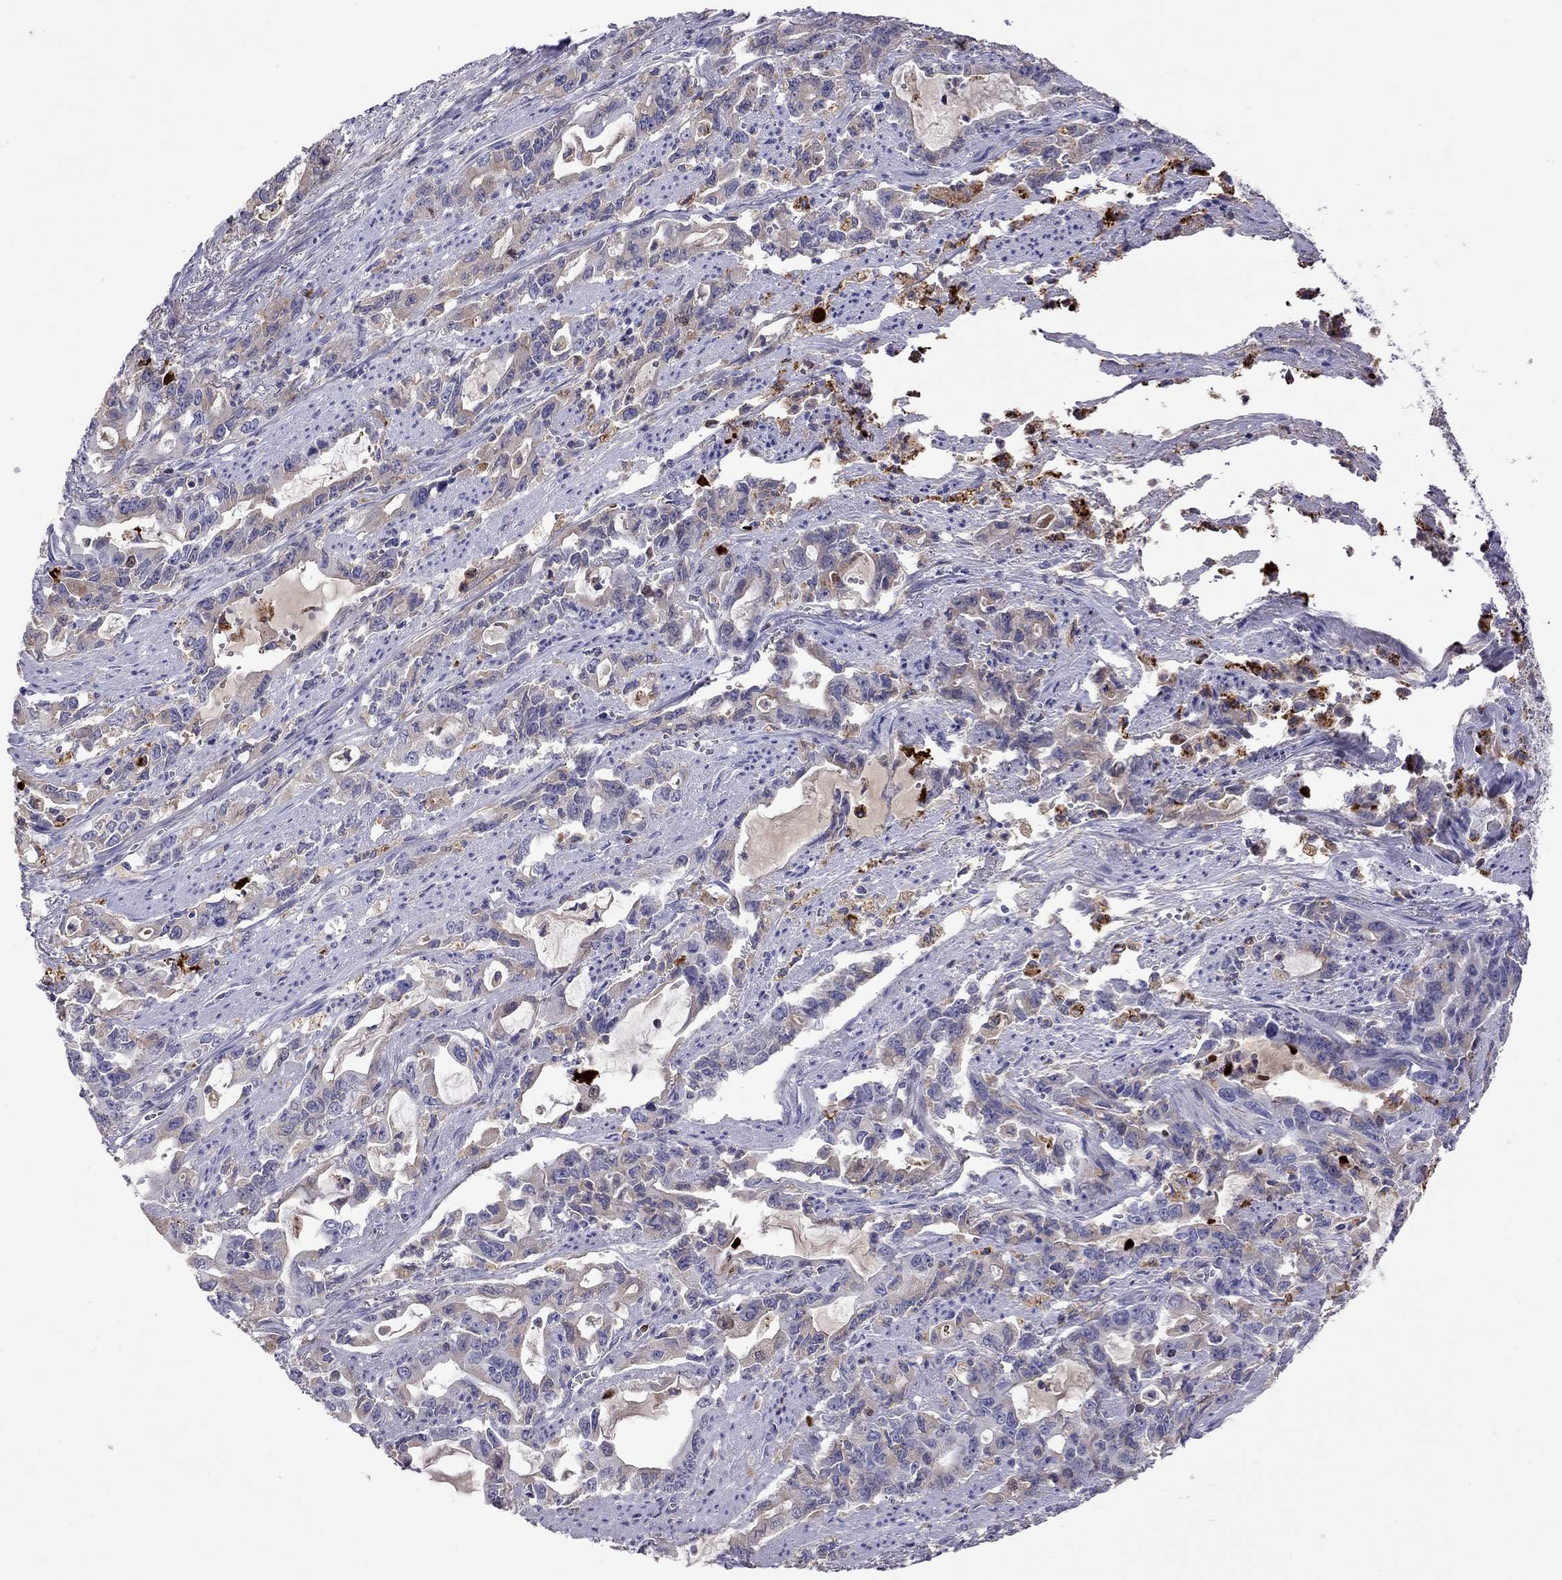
{"staining": {"intensity": "weak", "quantity": "25%-75%", "location": "cytoplasmic/membranous"}, "tissue": "stomach cancer", "cell_type": "Tumor cells", "image_type": "cancer", "snomed": [{"axis": "morphology", "description": "Adenocarcinoma, NOS"}, {"axis": "topography", "description": "Stomach, upper"}], "caption": "Immunohistochemistry (DAB) staining of stomach cancer (adenocarcinoma) shows weak cytoplasmic/membranous protein expression in about 25%-75% of tumor cells. (Brightfield microscopy of DAB IHC at high magnification).", "gene": "SERPINA3", "patient": {"sex": "male", "age": 85}}